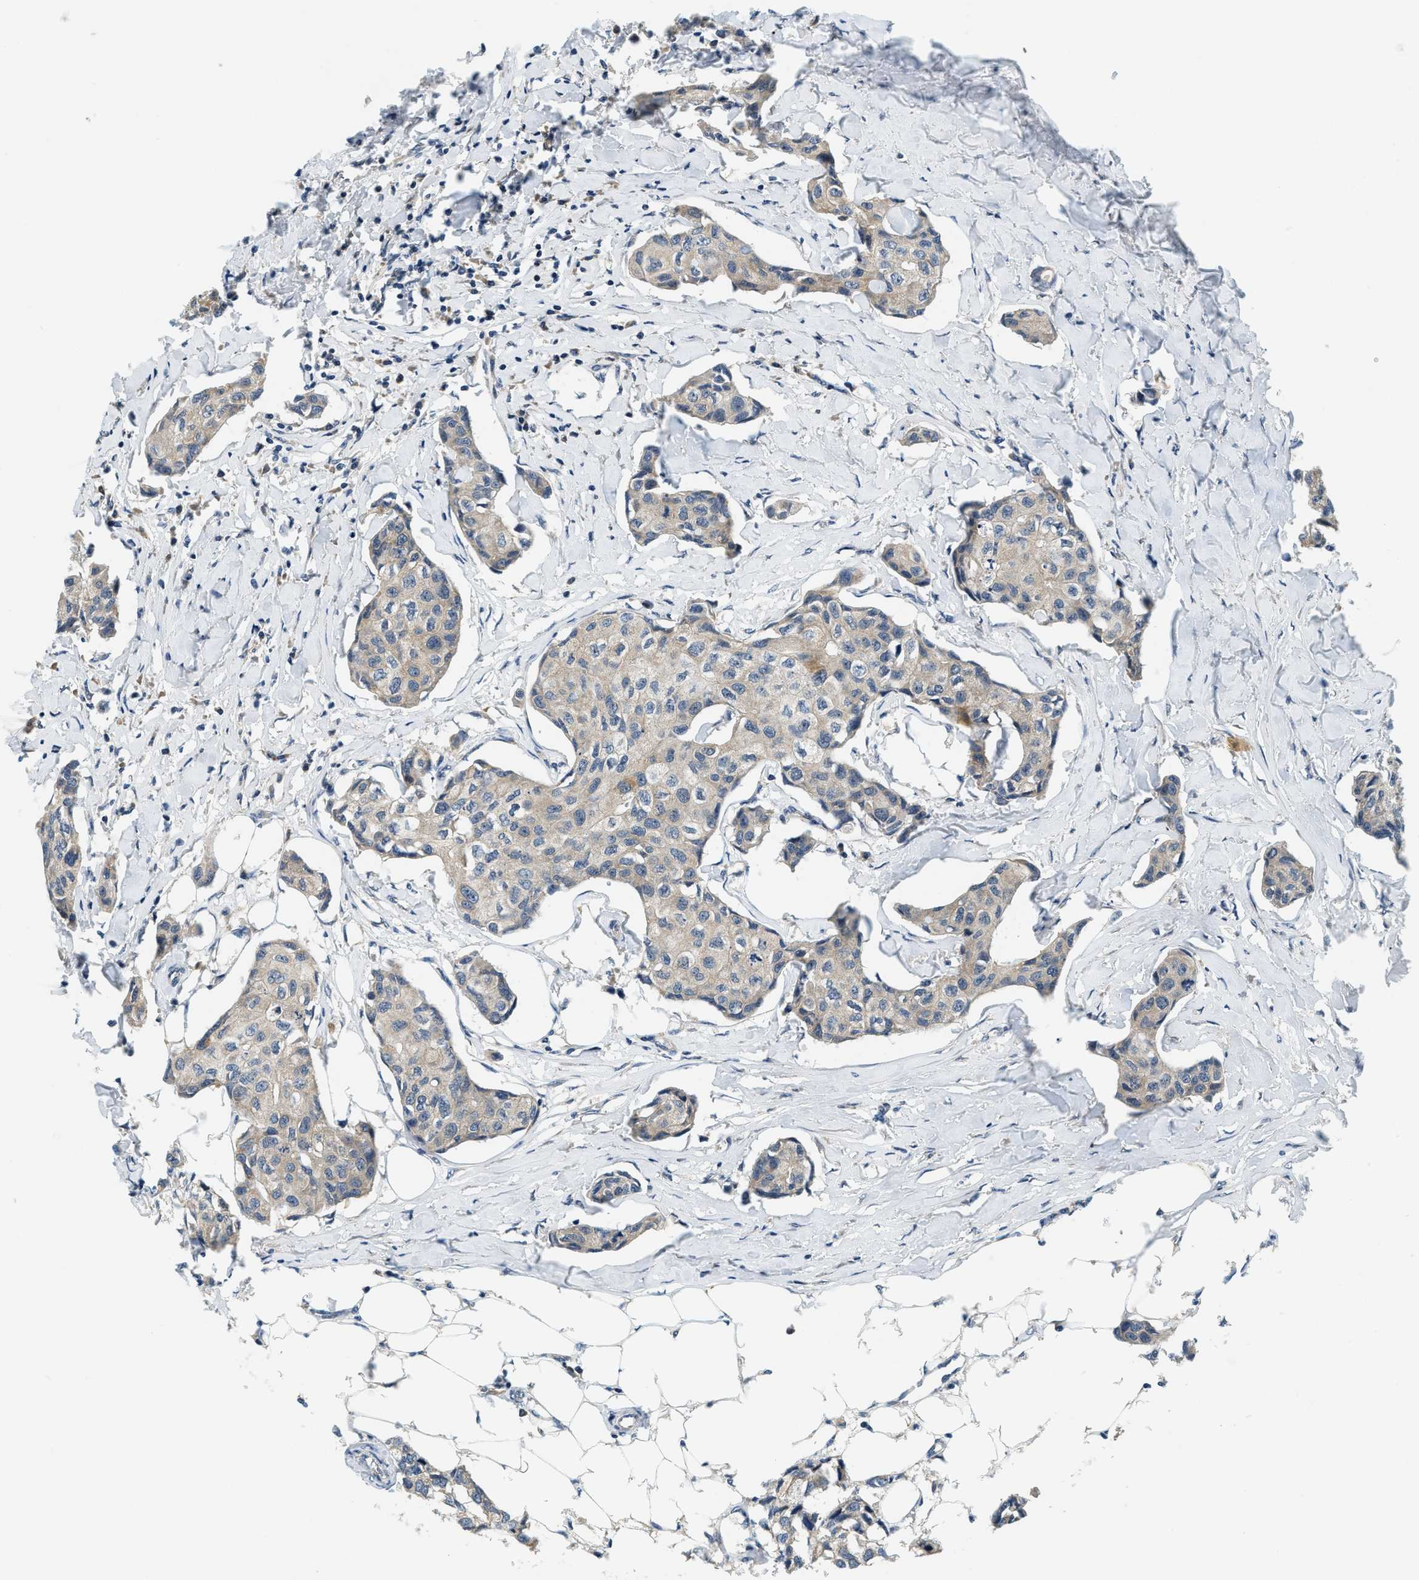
{"staining": {"intensity": "weak", "quantity": ">75%", "location": "cytoplasmic/membranous"}, "tissue": "breast cancer", "cell_type": "Tumor cells", "image_type": "cancer", "snomed": [{"axis": "morphology", "description": "Duct carcinoma"}, {"axis": "topography", "description": "Breast"}], "caption": "Protein staining of breast cancer tissue shows weak cytoplasmic/membranous staining in approximately >75% of tumor cells.", "gene": "YAE1", "patient": {"sex": "female", "age": 80}}